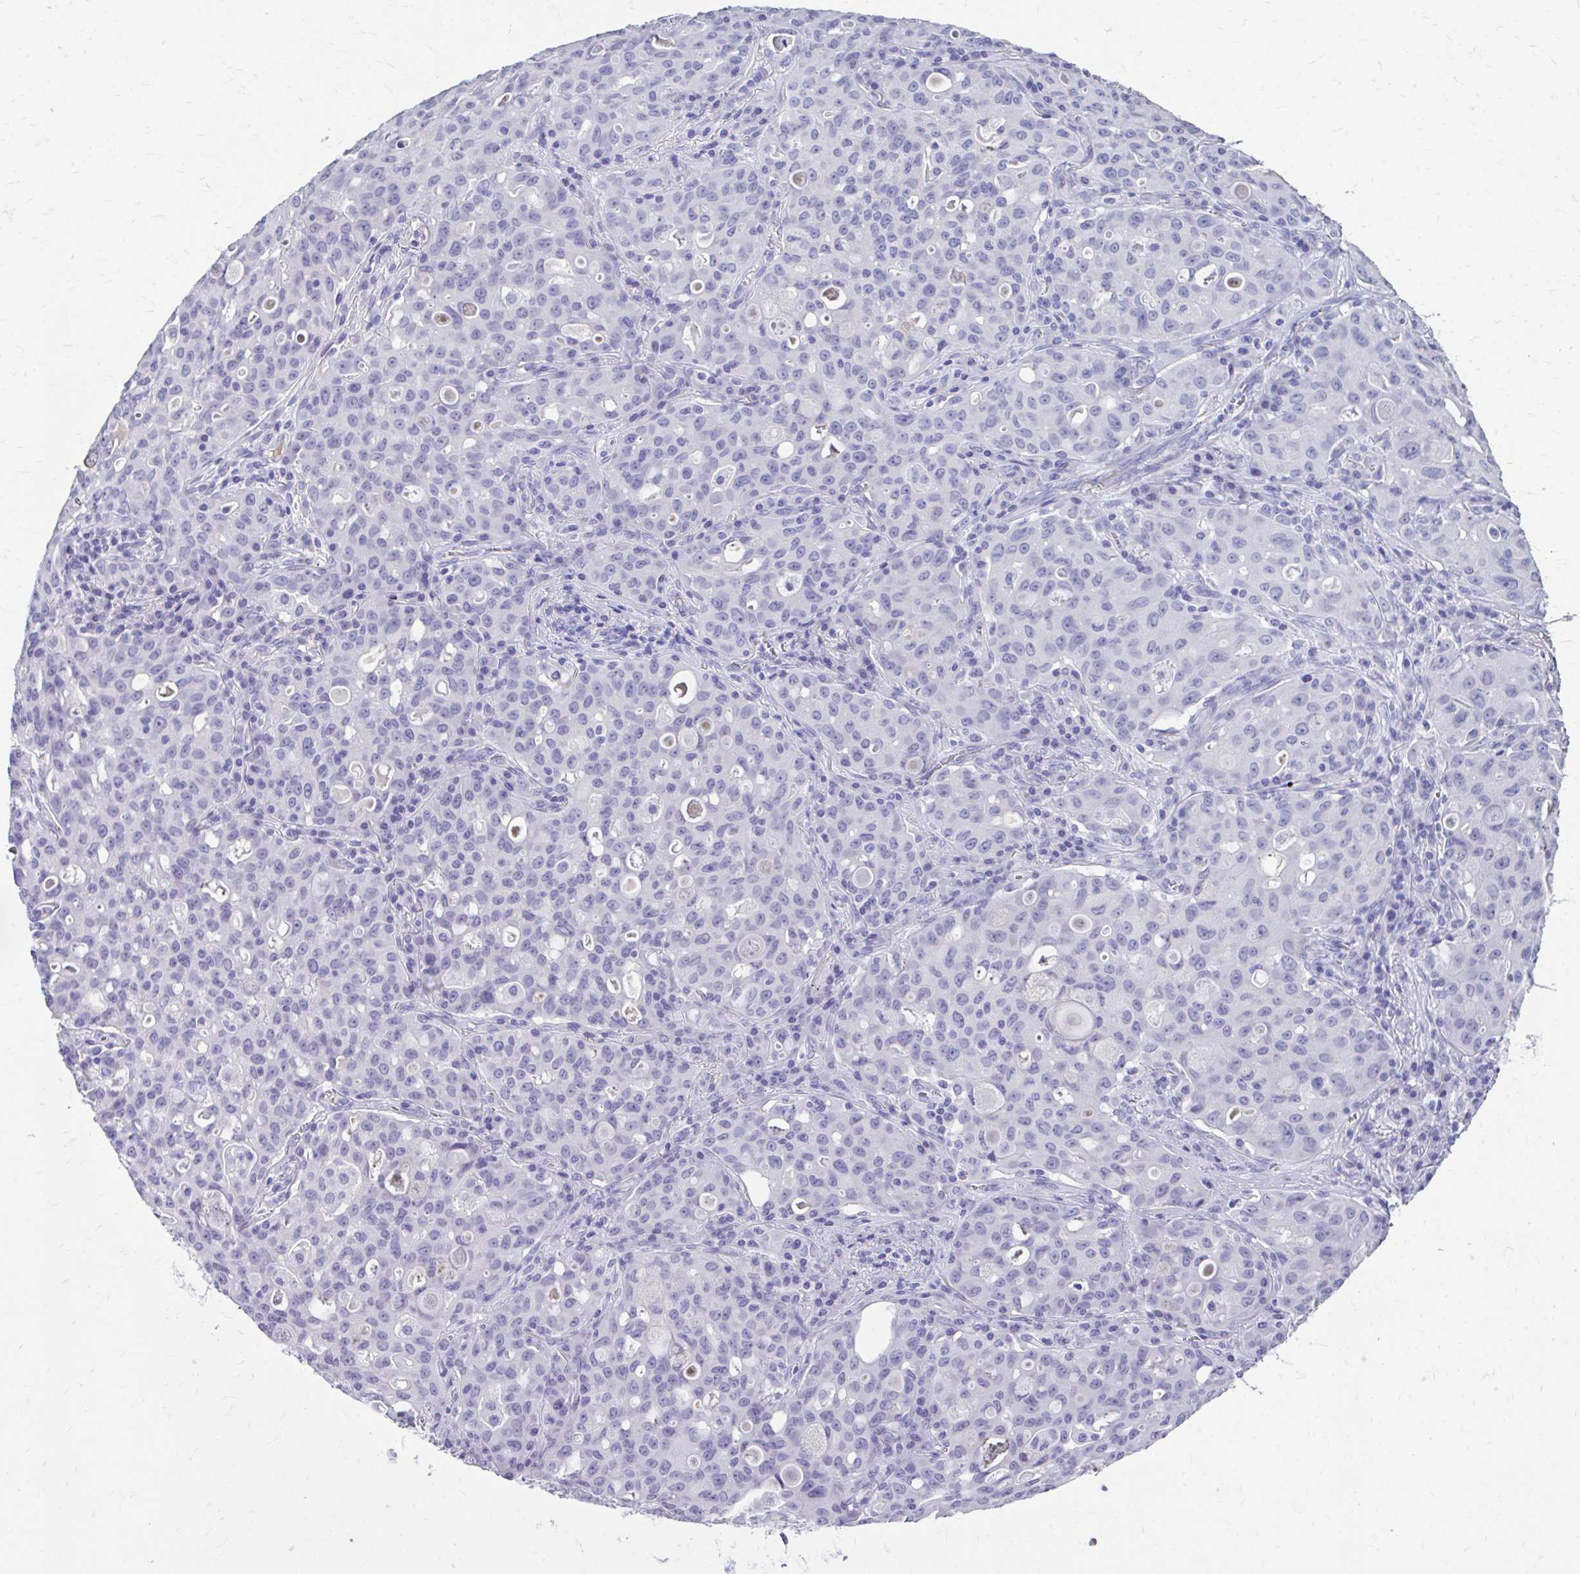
{"staining": {"intensity": "negative", "quantity": "none", "location": "none"}, "tissue": "lung cancer", "cell_type": "Tumor cells", "image_type": "cancer", "snomed": [{"axis": "morphology", "description": "Adenocarcinoma, NOS"}, {"axis": "topography", "description": "Lung"}], "caption": "The image exhibits no staining of tumor cells in lung cancer.", "gene": "CFH", "patient": {"sex": "female", "age": 44}}